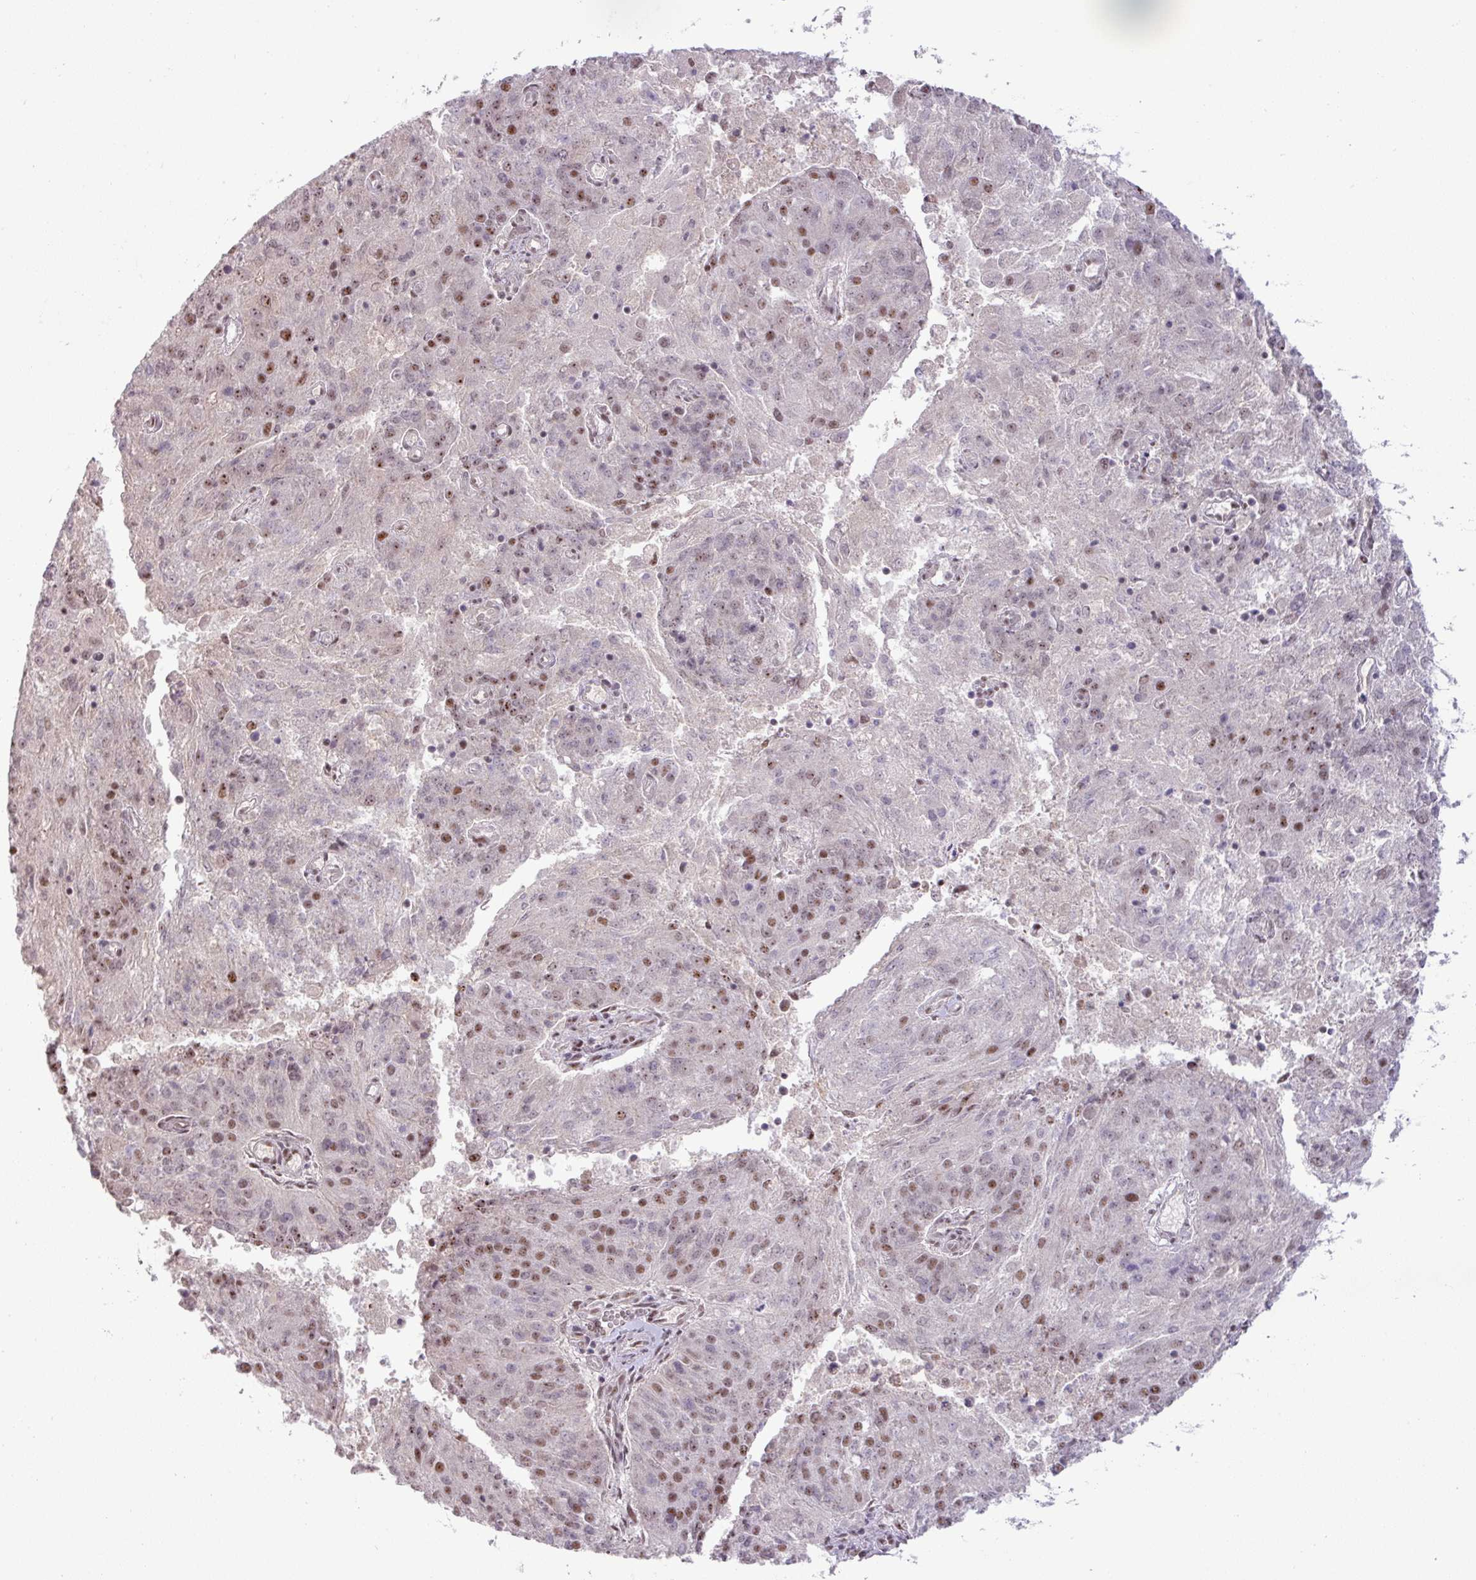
{"staining": {"intensity": "moderate", "quantity": "<25%", "location": "nuclear"}, "tissue": "endometrial cancer", "cell_type": "Tumor cells", "image_type": "cancer", "snomed": [{"axis": "morphology", "description": "Adenocarcinoma, NOS"}, {"axis": "topography", "description": "Endometrium"}], "caption": "Immunohistochemical staining of adenocarcinoma (endometrial) demonstrates moderate nuclear protein positivity in about <25% of tumor cells.", "gene": "PTPN20", "patient": {"sex": "female", "age": 82}}